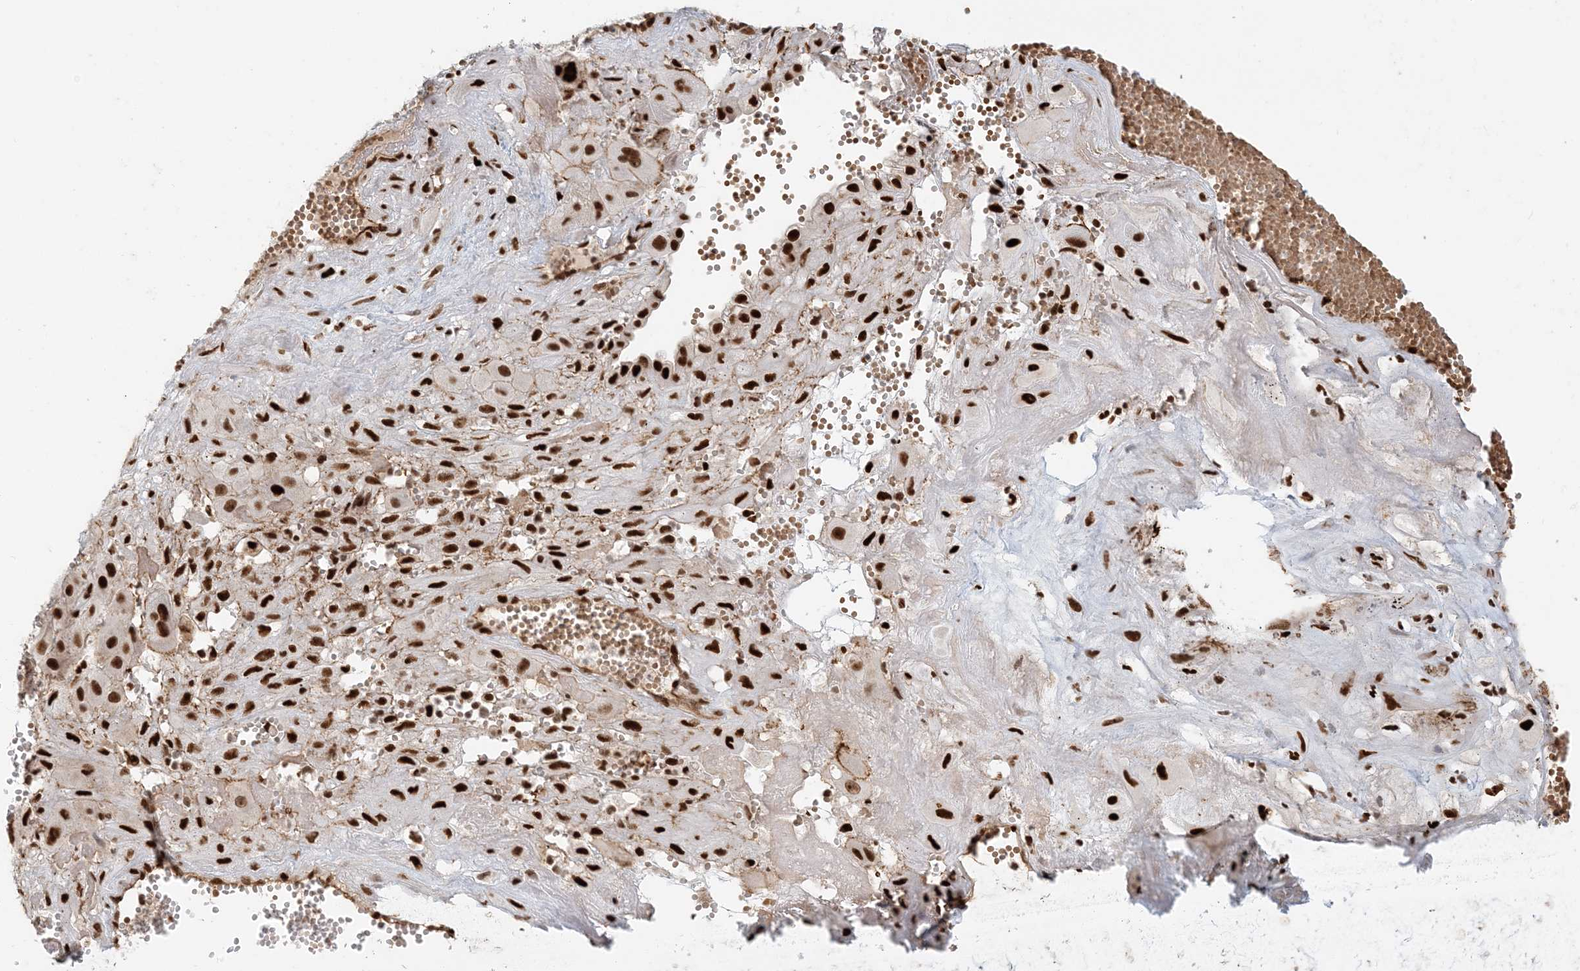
{"staining": {"intensity": "strong", "quantity": ">75%", "location": "nuclear"}, "tissue": "cervical cancer", "cell_type": "Tumor cells", "image_type": "cancer", "snomed": [{"axis": "morphology", "description": "Squamous cell carcinoma, NOS"}, {"axis": "topography", "description": "Cervix"}], "caption": "About >75% of tumor cells in human squamous cell carcinoma (cervical) demonstrate strong nuclear protein staining as visualized by brown immunohistochemical staining.", "gene": "CKS2", "patient": {"sex": "female", "age": 34}}